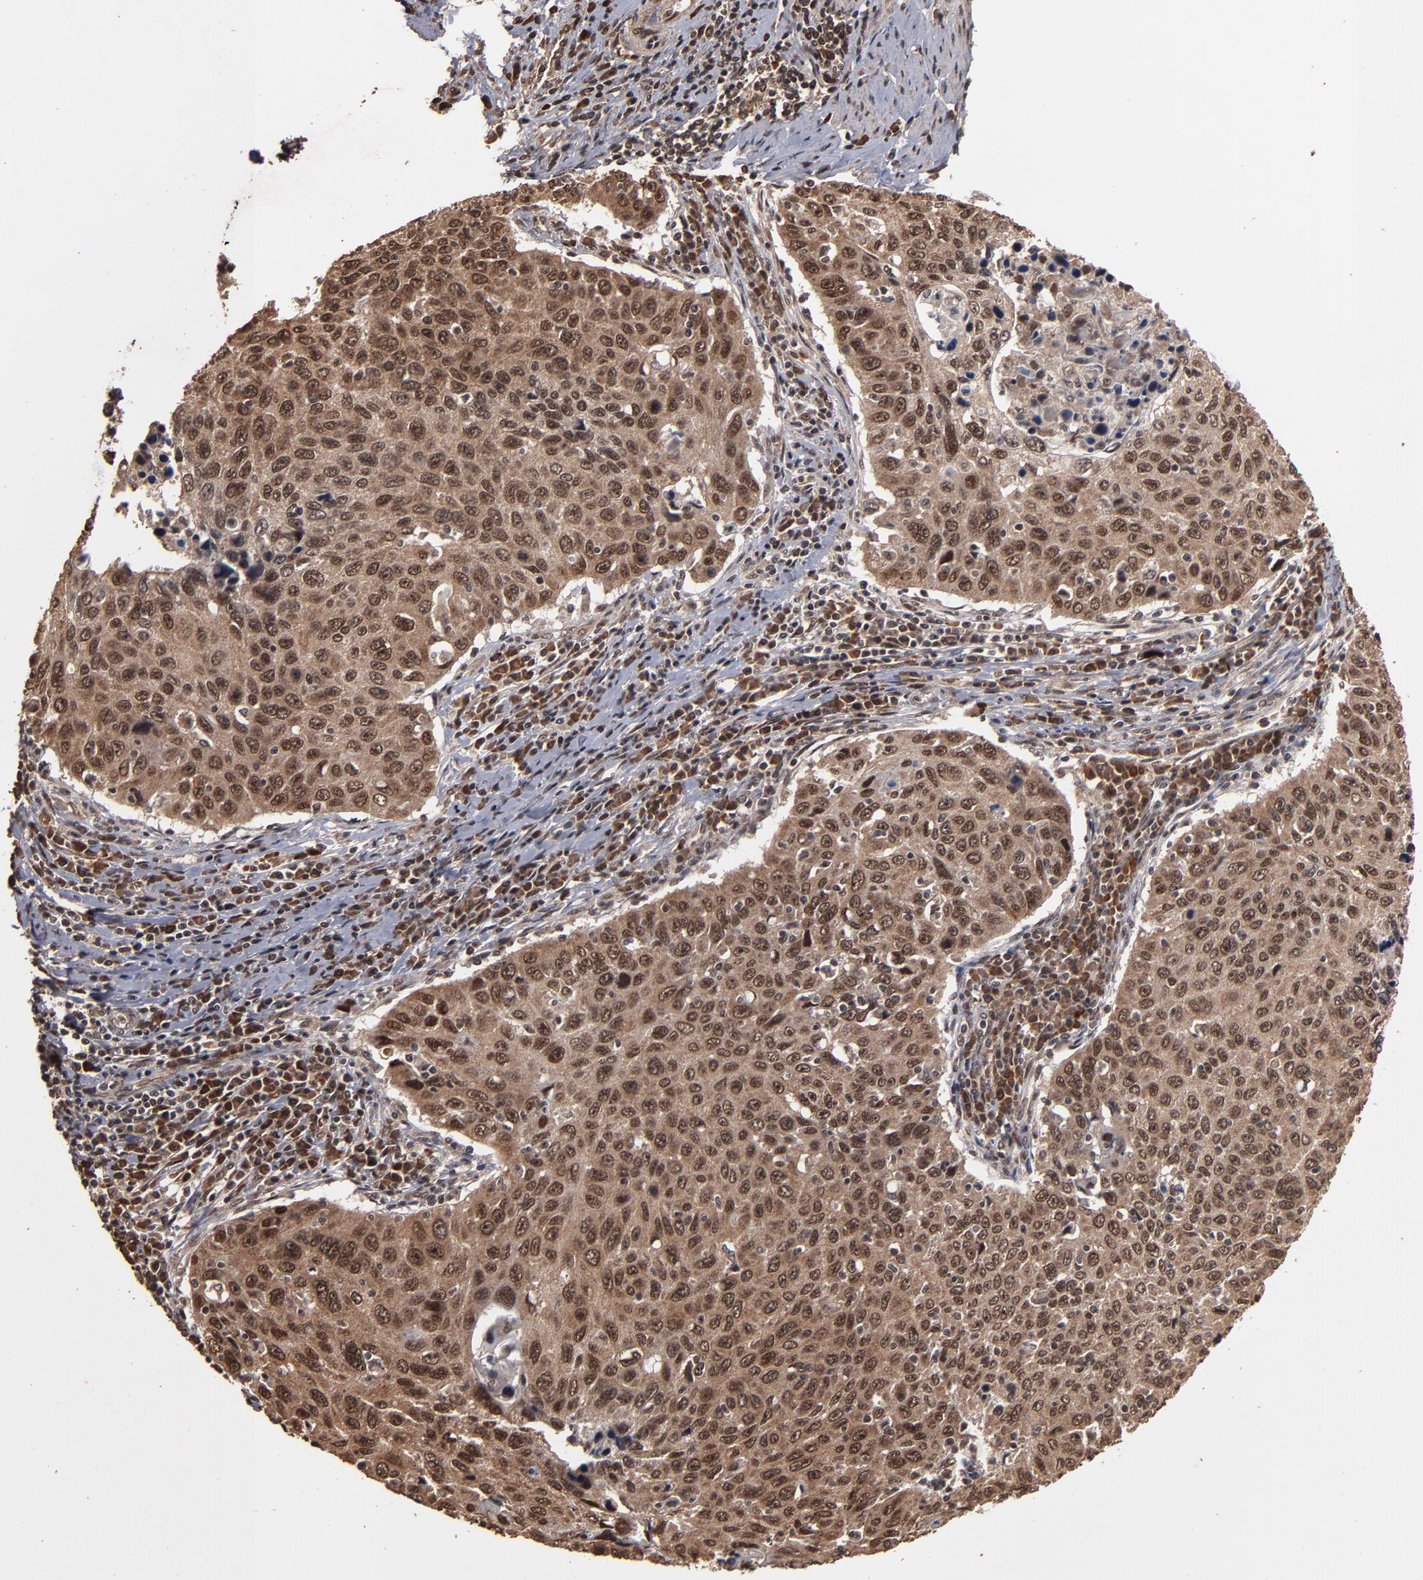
{"staining": {"intensity": "strong", "quantity": ">75%", "location": "cytoplasmic/membranous,nuclear"}, "tissue": "cervical cancer", "cell_type": "Tumor cells", "image_type": "cancer", "snomed": [{"axis": "morphology", "description": "Squamous cell carcinoma, NOS"}, {"axis": "topography", "description": "Cervix"}], "caption": "IHC histopathology image of neoplastic tissue: cervical cancer (squamous cell carcinoma) stained using immunohistochemistry shows high levels of strong protein expression localized specifically in the cytoplasmic/membranous and nuclear of tumor cells, appearing as a cytoplasmic/membranous and nuclear brown color.", "gene": "NXF2B", "patient": {"sex": "female", "age": 53}}